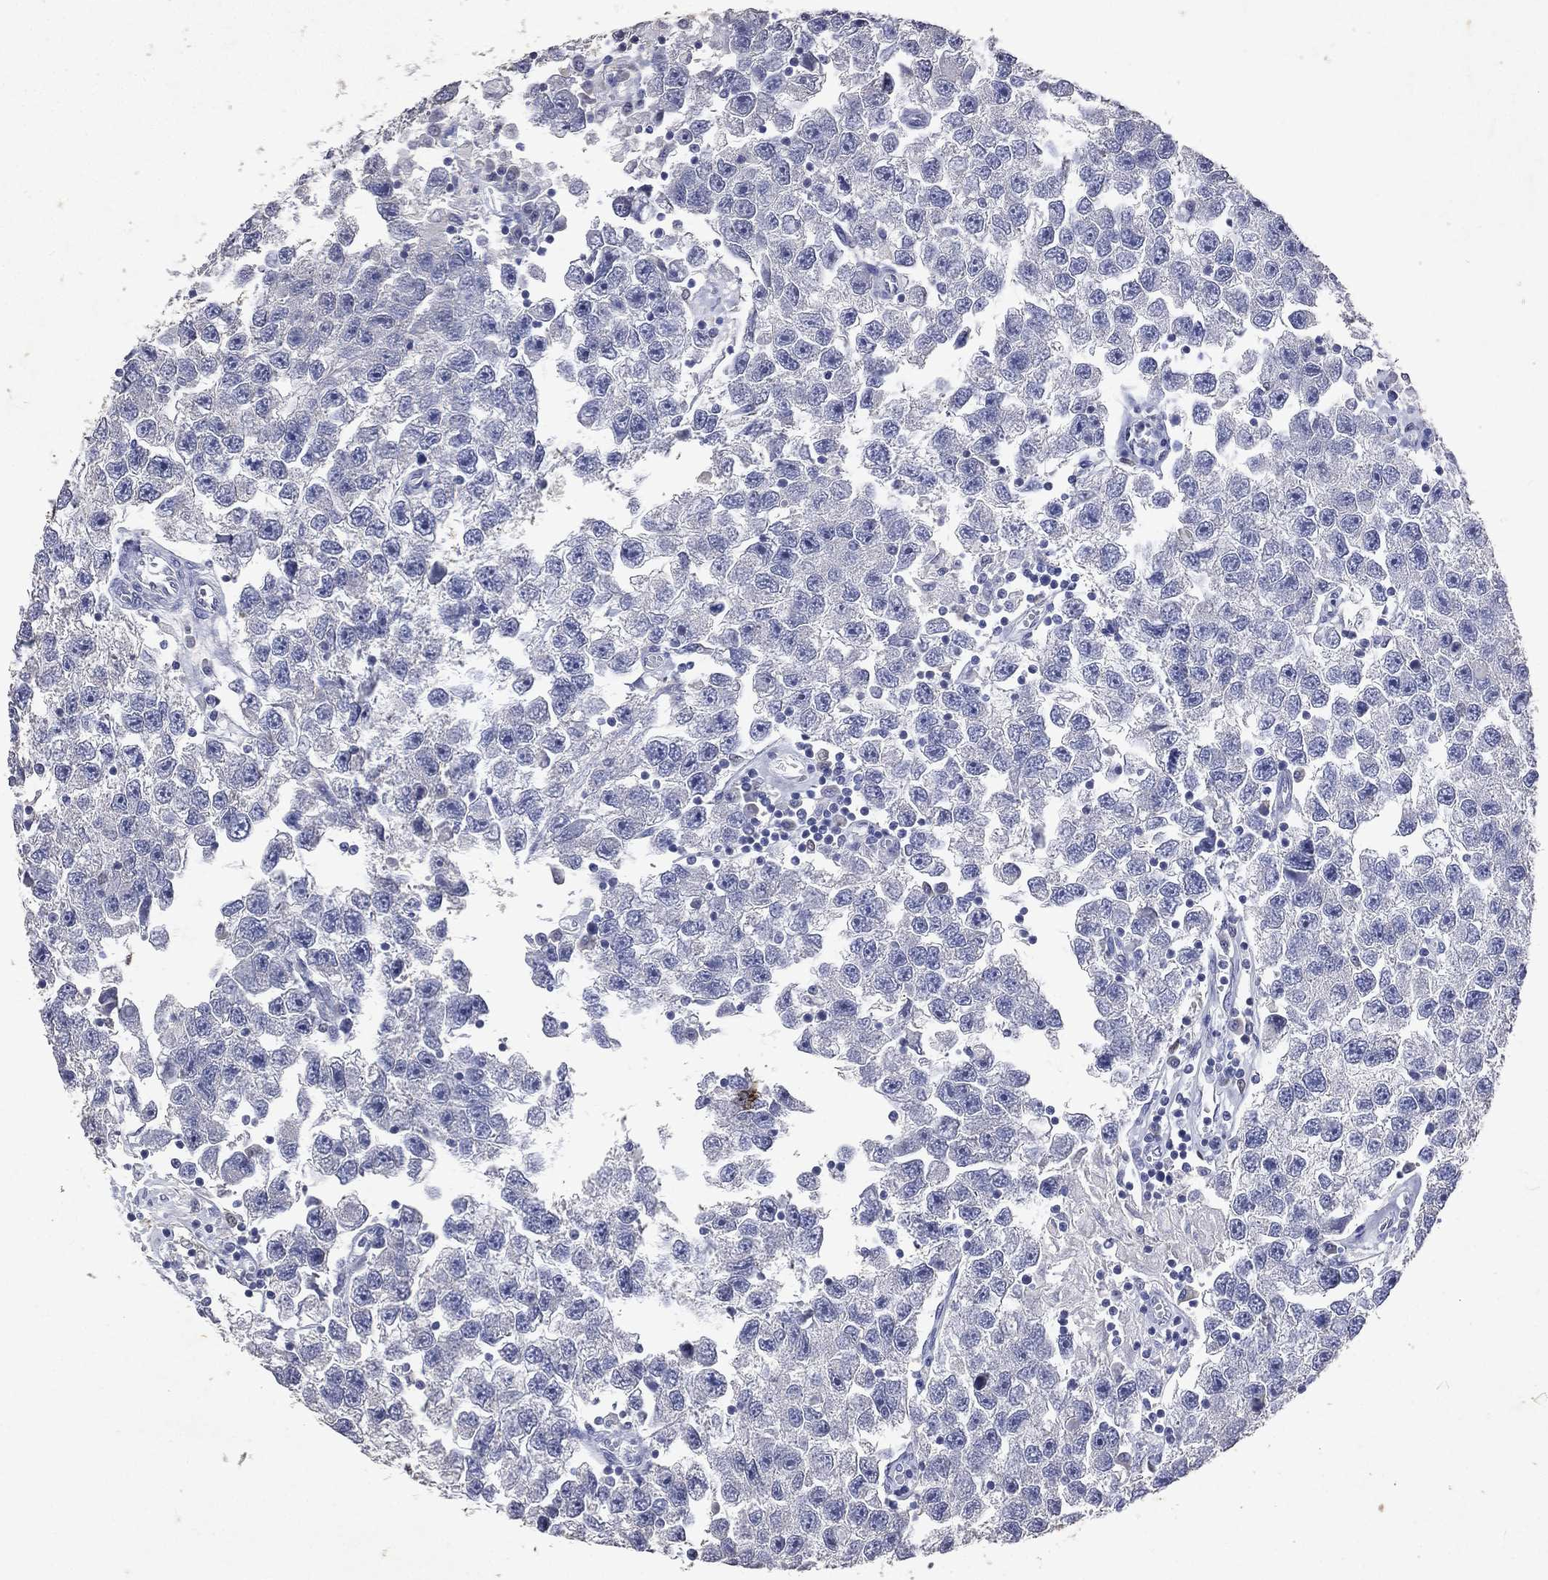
{"staining": {"intensity": "negative", "quantity": "none", "location": "none"}, "tissue": "testis cancer", "cell_type": "Tumor cells", "image_type": "cancer", "snomed": [{"axis": "morphology", "description": "Seminoma, NOS"}, {"axis": "topography", "description": "Testis"}], "caption": "Tumor cells are negative for protein expression in human testis seminoma. (DAB (3,3'-diaminobenzidine) IHC, high magnification).", "gene": "SLC34A2", "patient": {"sex": "male", "age": 26}}